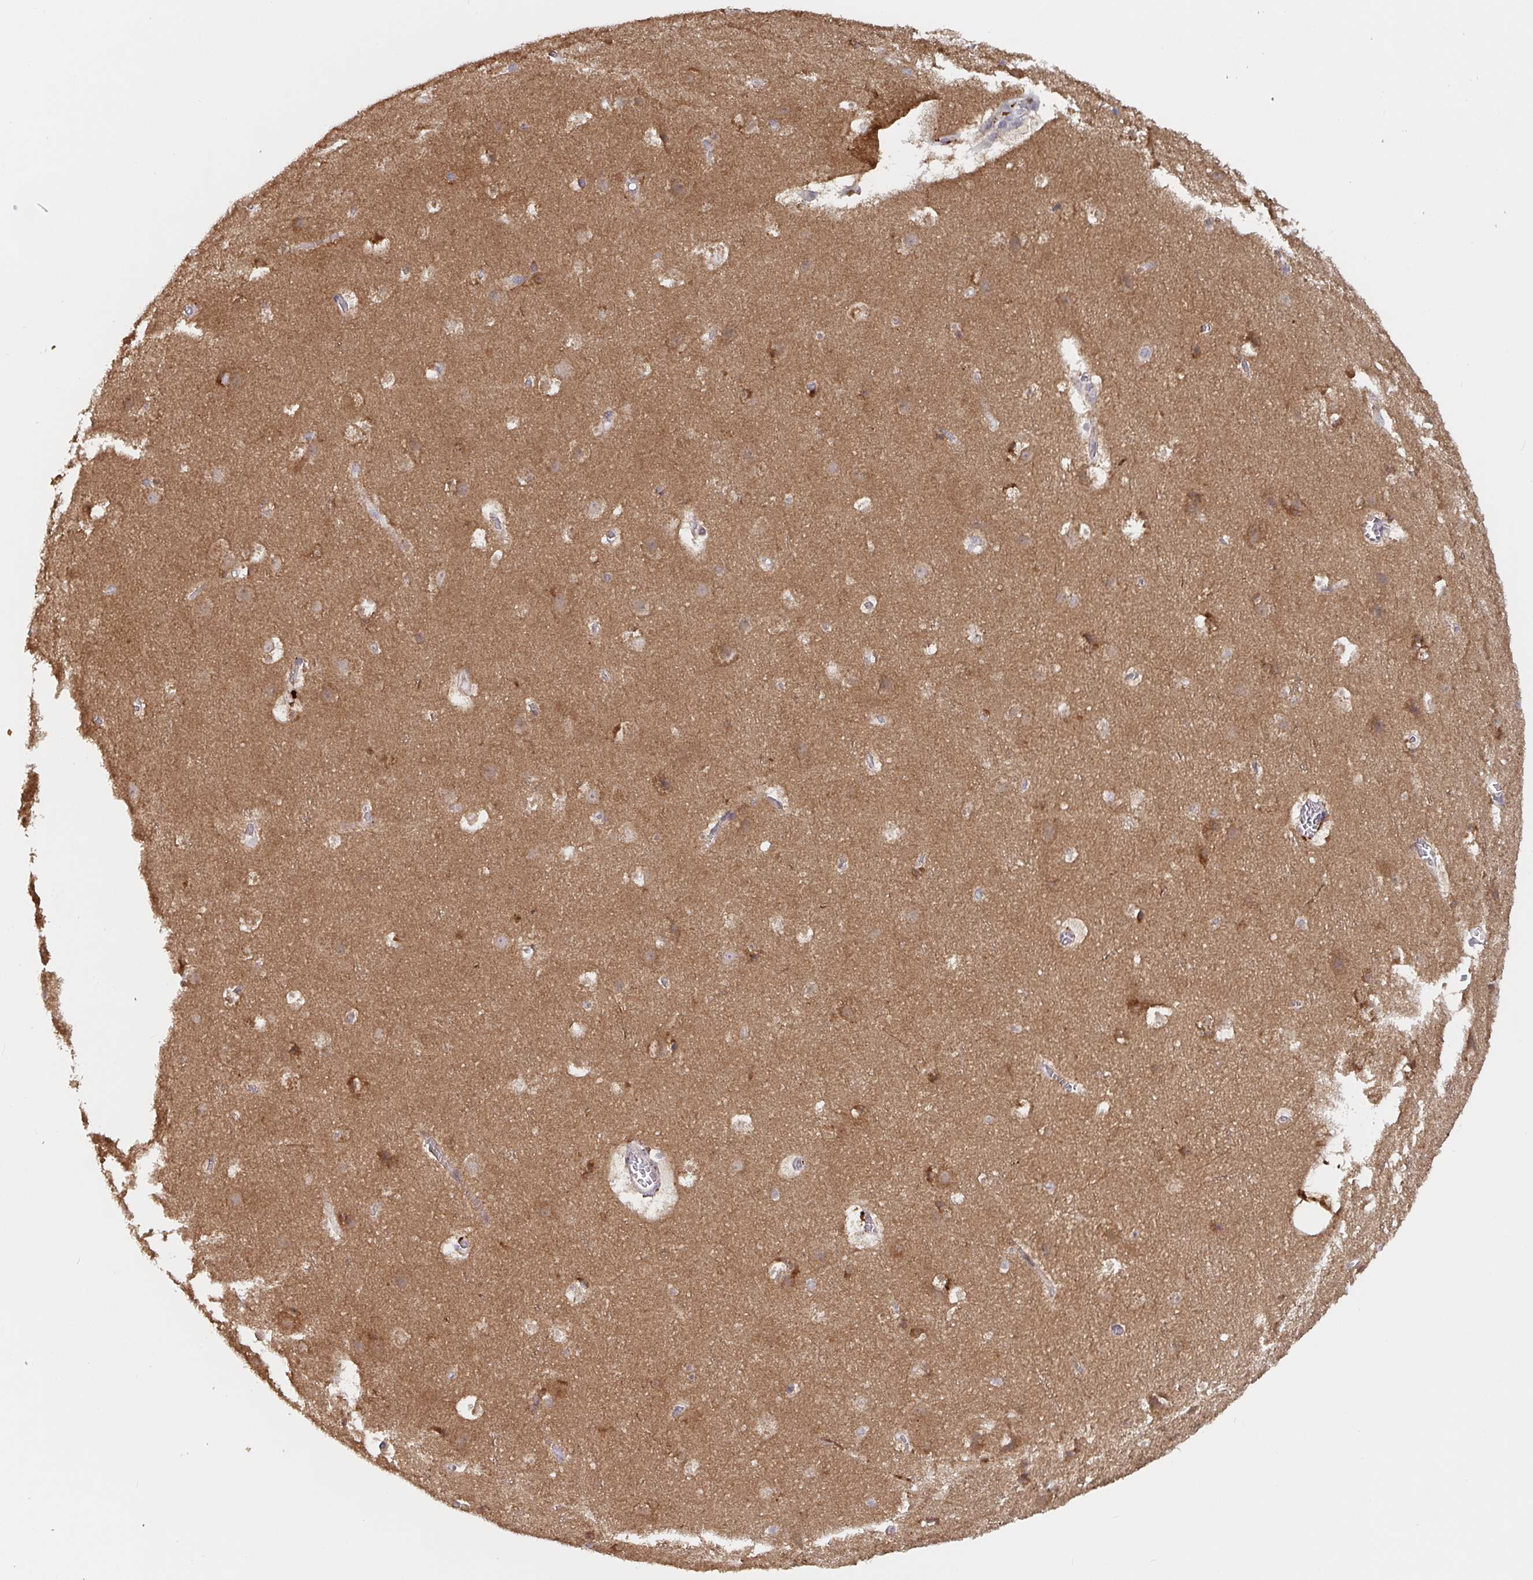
{"staining": {"intensity": "negative", "quantity": "none", "location": "none"}, "tissue": "cerebral cortex", "cell_type": "Endothelial cells", "image_type": "normal", "snomed": [{"axis": "morphology", "description": "Normal tissue, NOS"}, {"axis": "topography", "description": "Cerebral cortex"}], "caption": "This is an immunohistochemistry micrograph of normal cerebral cortex. There is no positivity in endothelial cells.", "gene": "DCST1", "patient": {"sex": "female", "age": 42}}